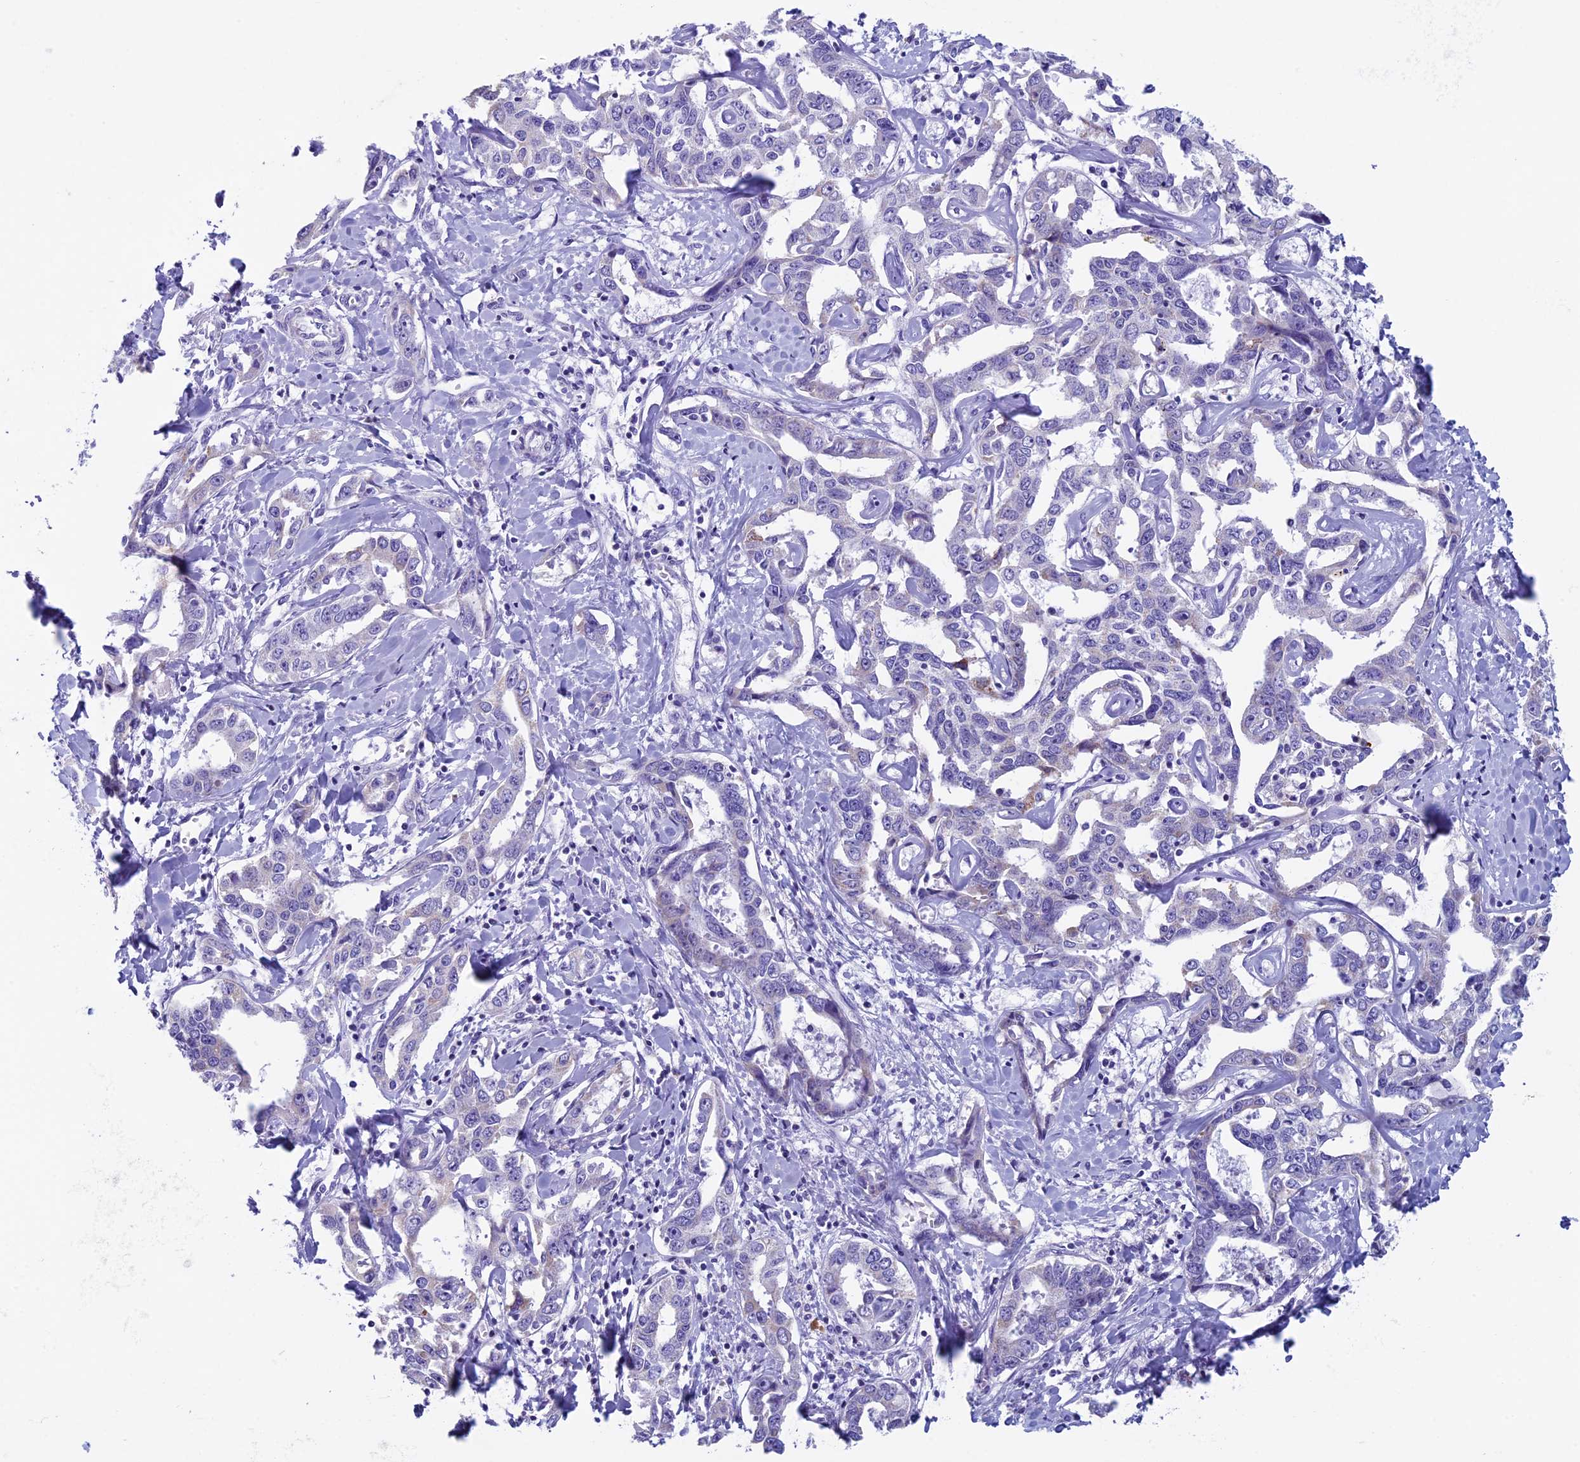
{"staining": {"intensity": "negative", "quantity": "none", "location": "none"}, "tissue": "liver cancer", "cell_type": "Tumor cells", "image_type": "cancer", "snomed": [{"axis": "morphology", "description": "Cholangiocarcinoma"}, {"axis": "topography", "description": "Liver"}], "caption": "DAB immunohistochemical staining of human liver cancer reveals no significant expression in tumor cells.", "gene": "ZNF563", "patient": {"sex": "male", "age": 59}}